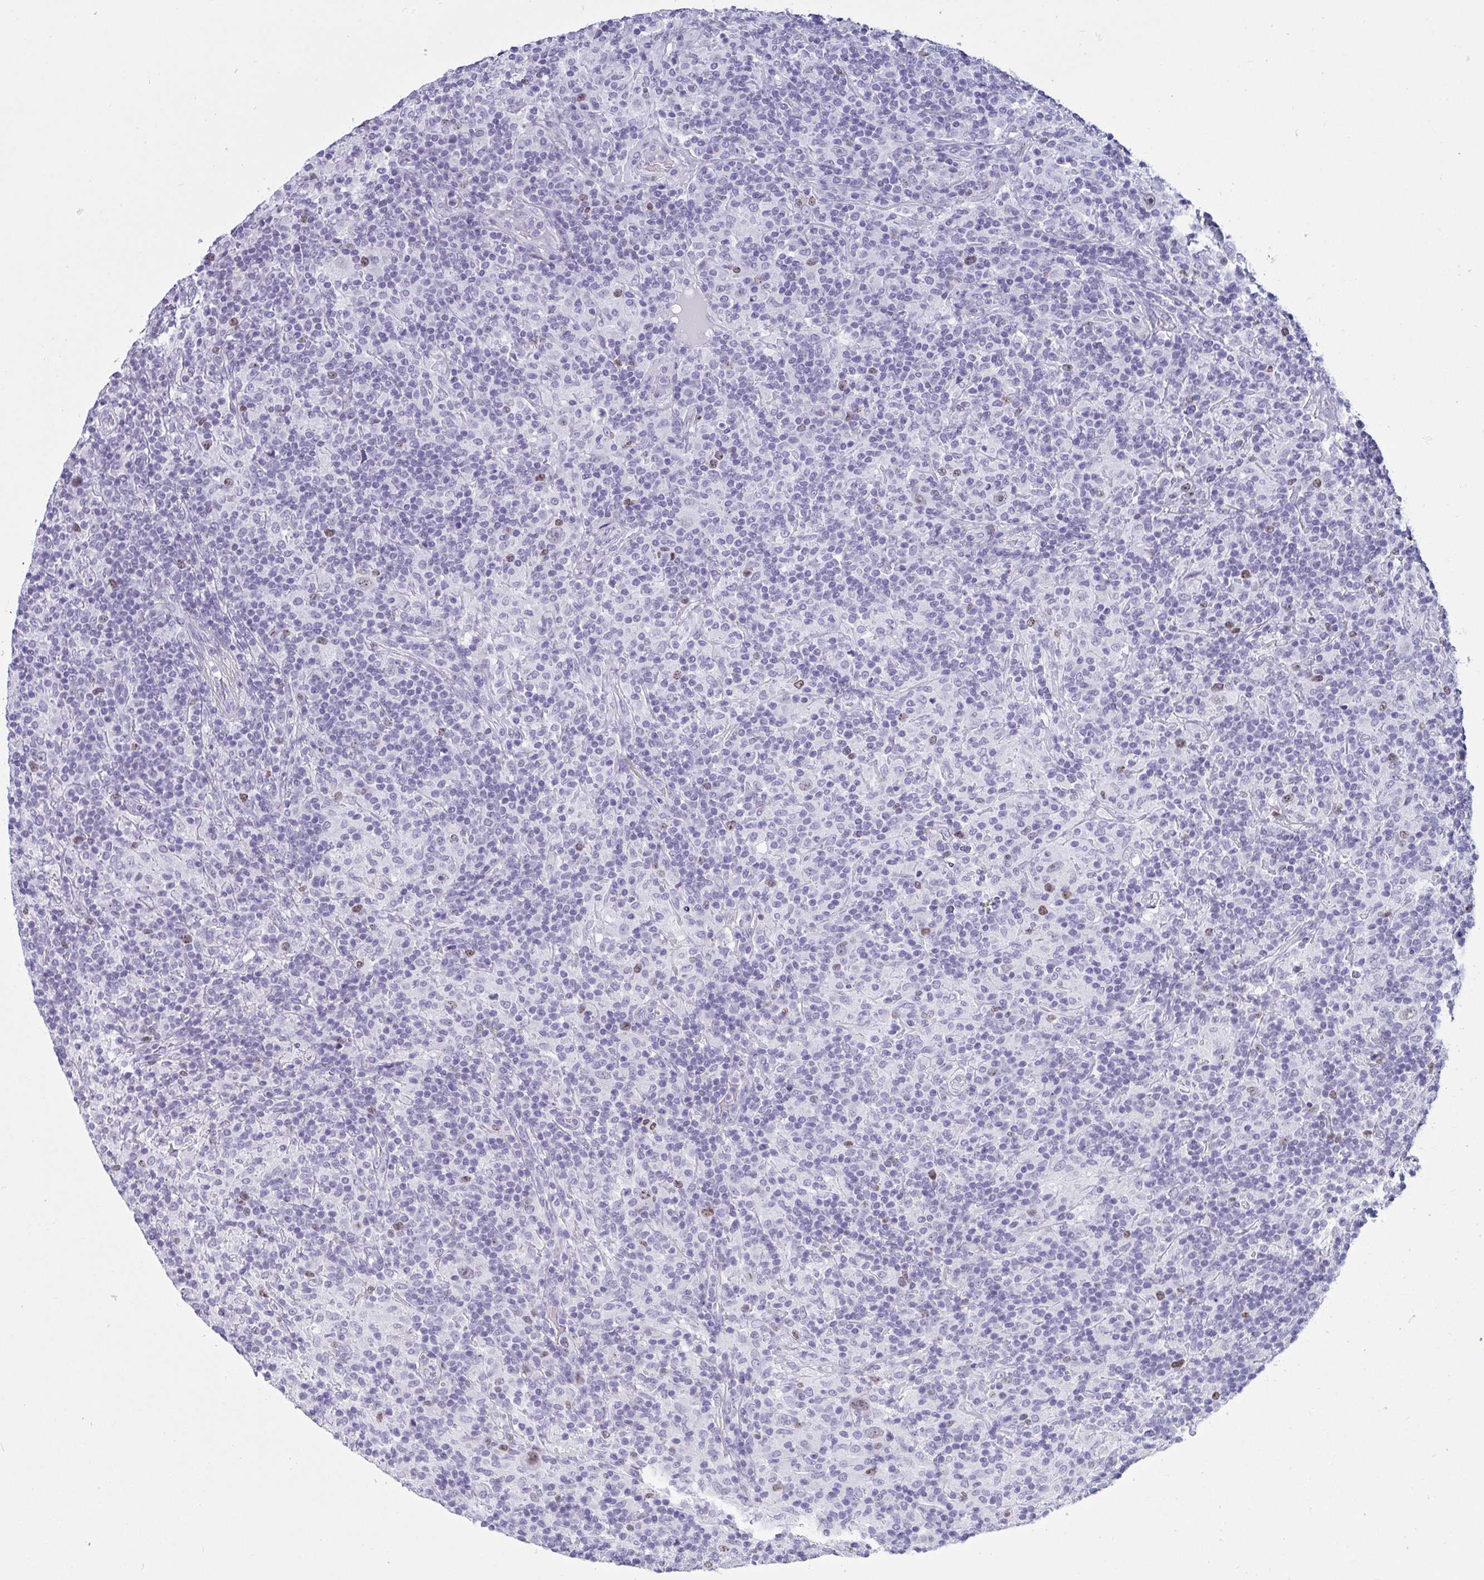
{"staining": {"intensity": "moderate", "quantity": "<25%", "location": "nuclear"}, "tissue": "lymphoma", "cell_type": "Tumor cells", "image_type": "cancer", "snomed": [{"axis": "morphology", "description": "Hodgkin's disease, NOS"}, {"axis": "topography", "description": "Lymph node"}], "caption": "Hodgkin's disease stained for a protein (brown) displays moderate nuclear positive positivity in approximately <25% of tumor cells.", "gene": "SUZ12", "patient": {"sex": "male", "age": 70}}